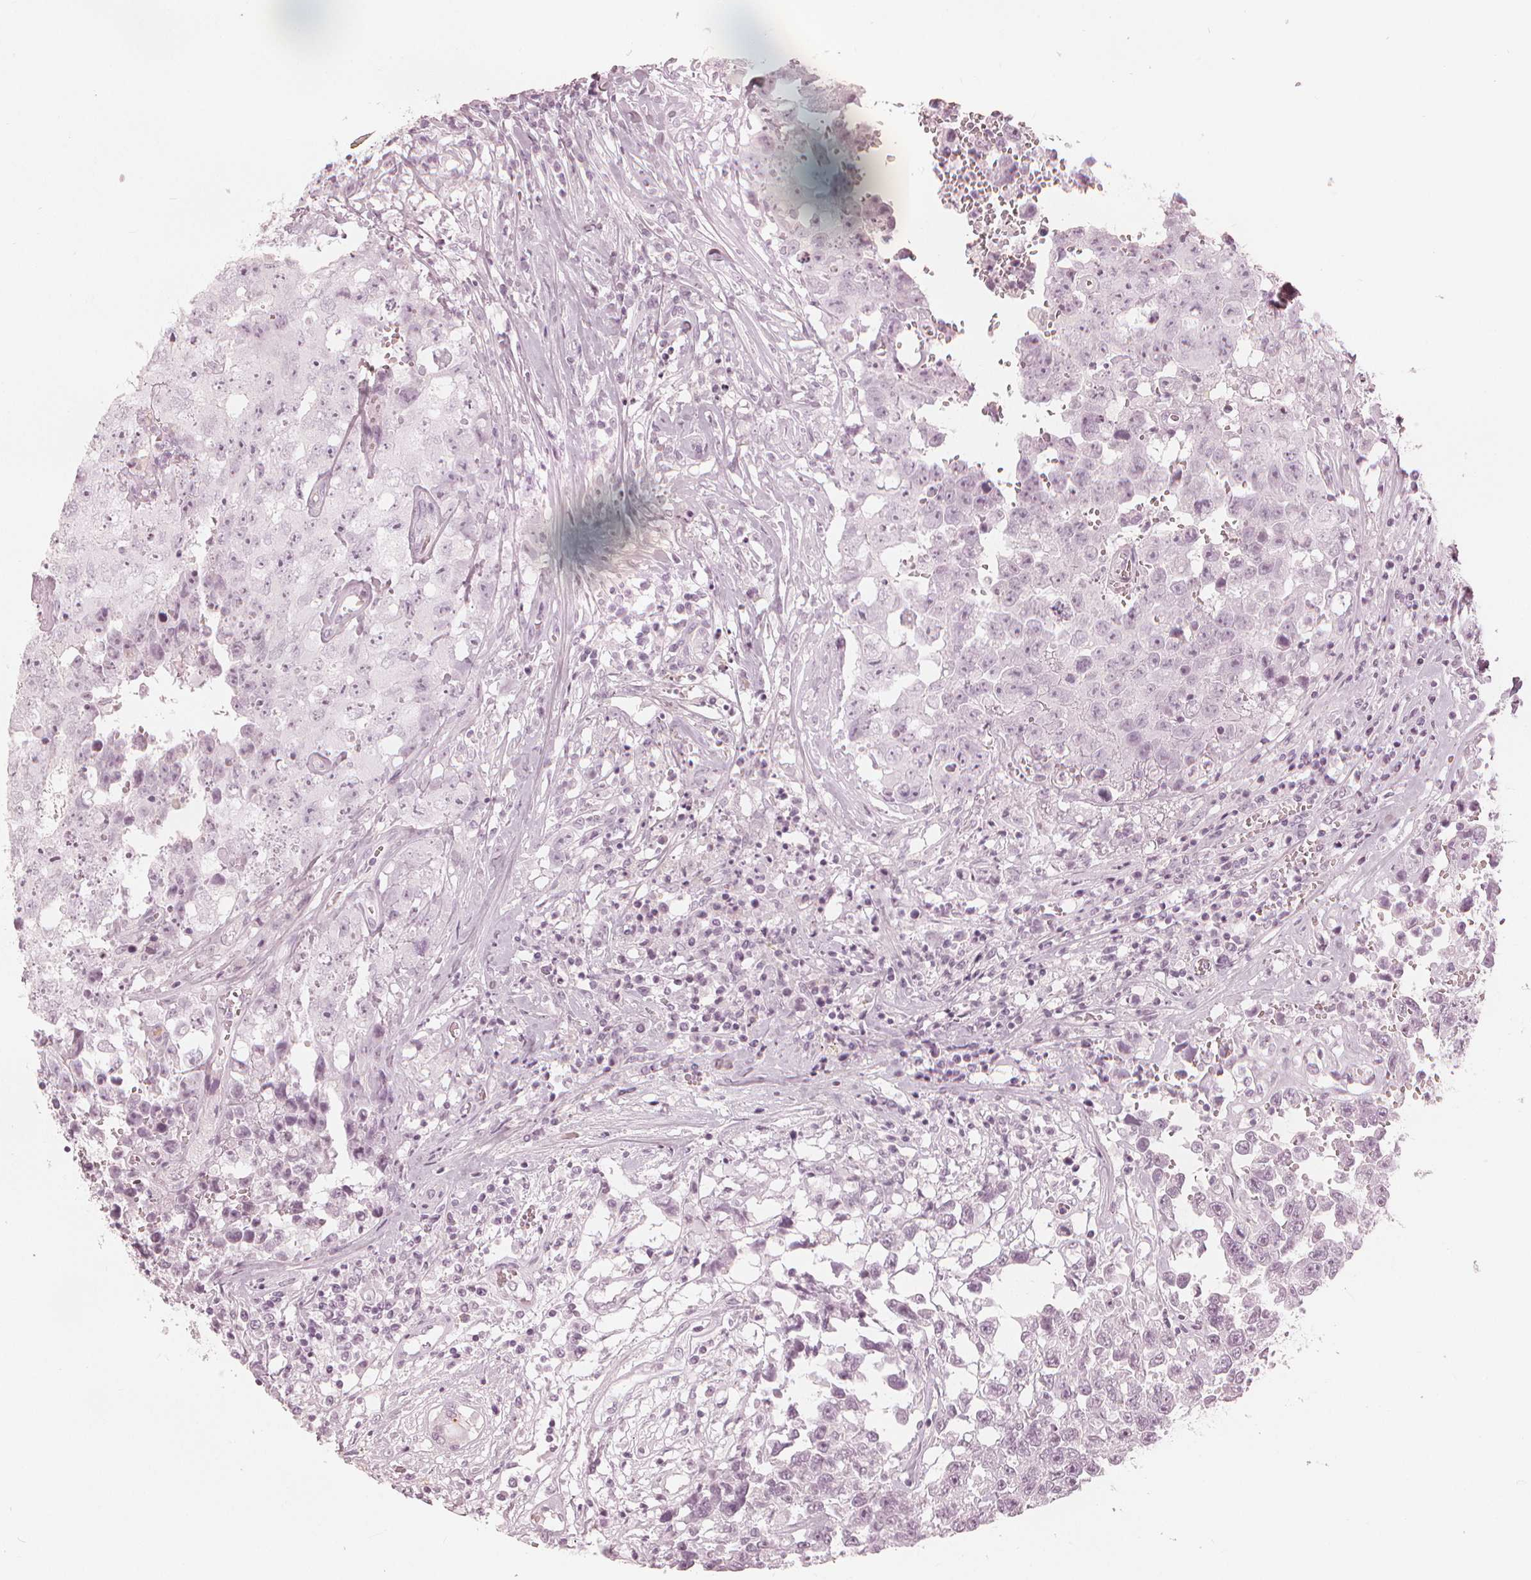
{"staining": {"intensity": "negative", "quantity": "none", "location": "none"}, "tissue": "testis cancer", "cell_type": "Tumor cells", "image_type": "cancer", "snomed": [{"axis": "morphology", "description": "Carcinoma, Embryonal, NOS"}, {"axis": "topography", "description": "Testis"}], "caption": "This is an immunohistochemistry image of human testis cancer (embryonal carcinoma). There is no staining in tumor cells.", "gene": "PAEP", "patient": {"sex": "male", "age": 36}}